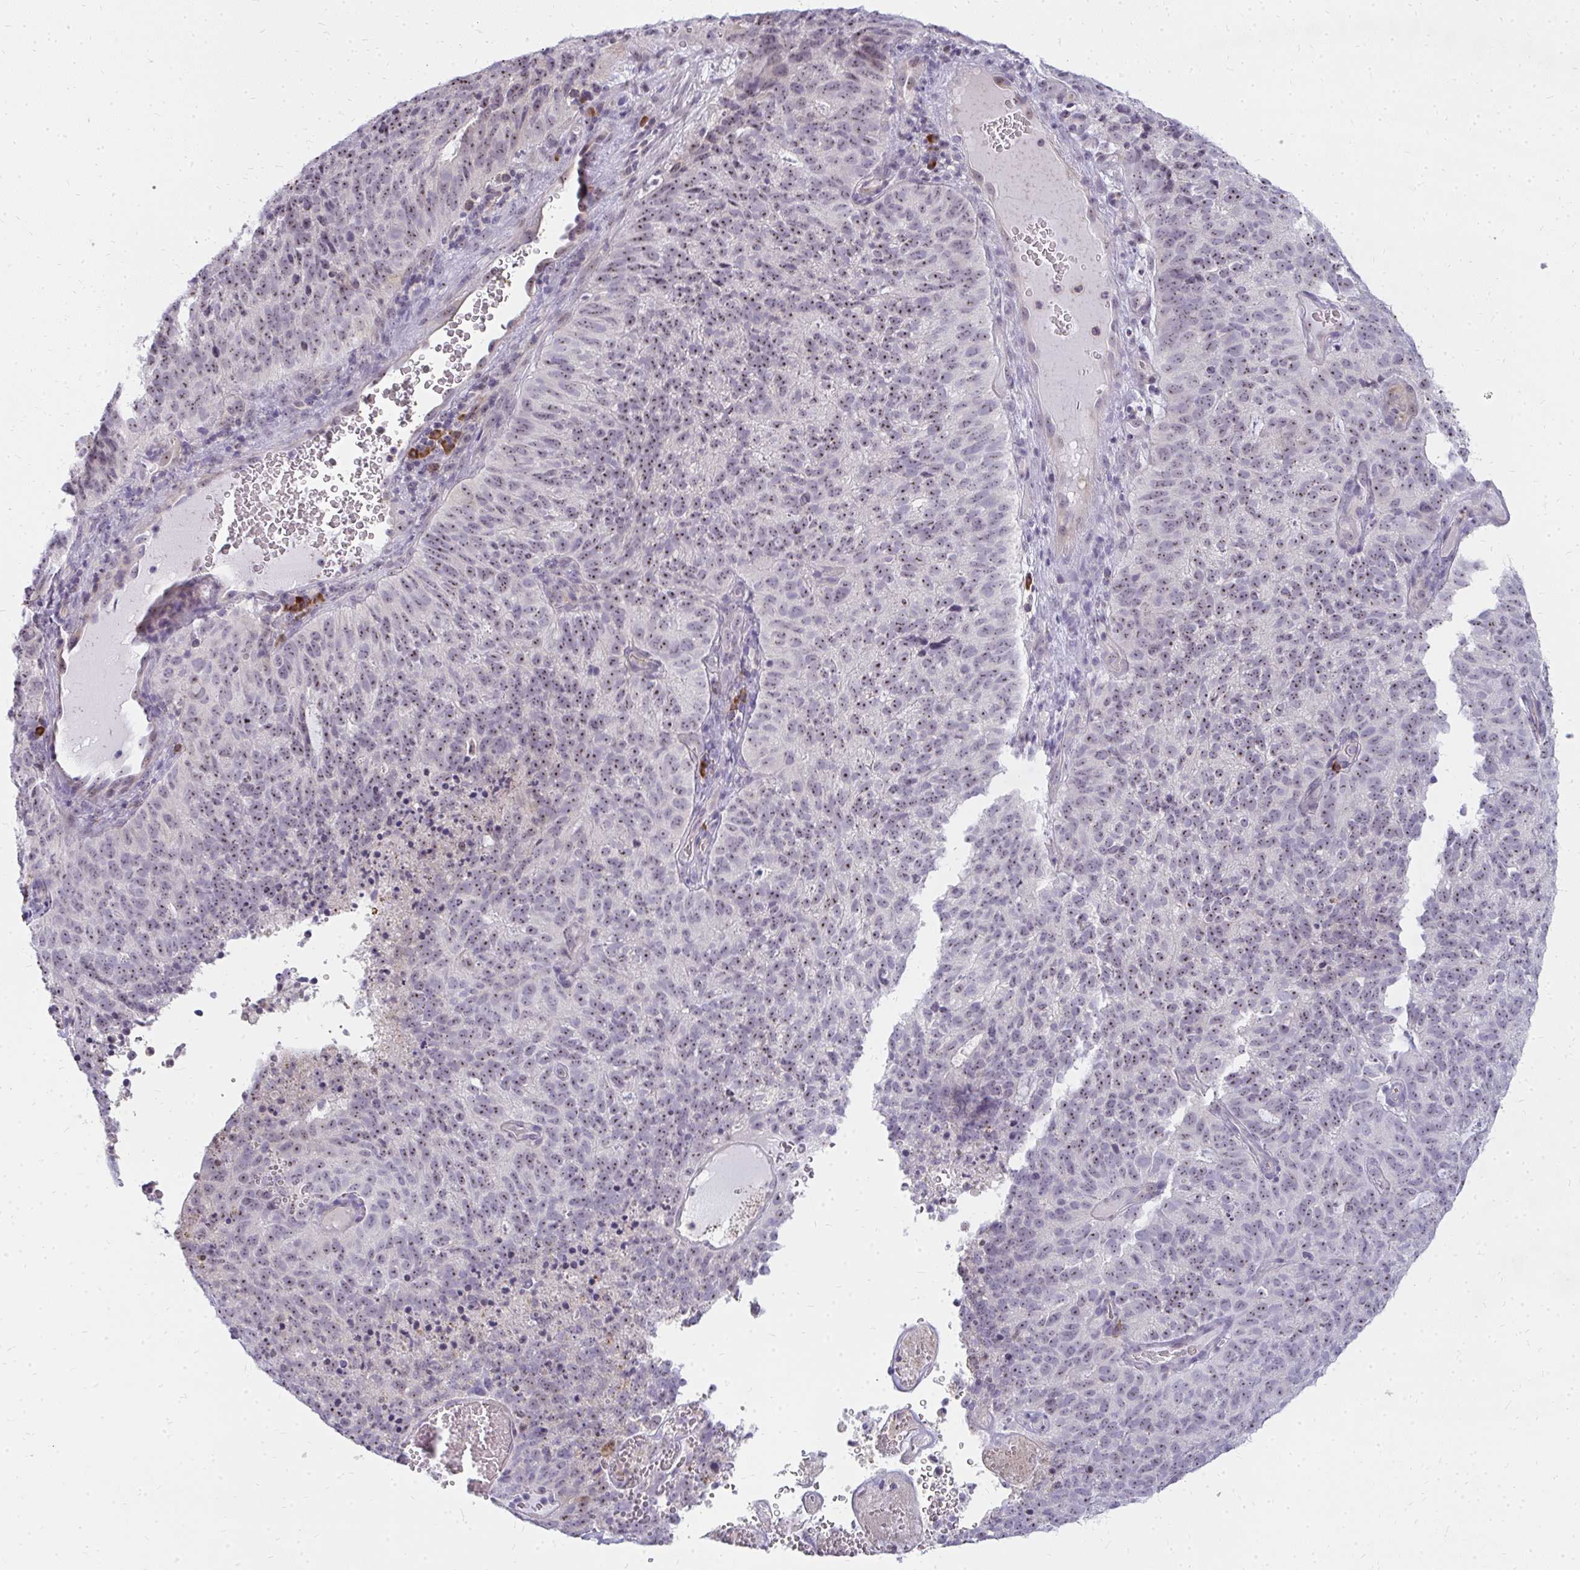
{"staining": {"intensity": "weak", "quantity": ">75%", "location": "nuclear"}, "tissue": "cervical cancer", "cell_type": "Tumor cells", "image_type": "cancer", "snomed": [{"axis": "morphology", "description": "Adenocarcinoma, NOS"}, {"axis": "topography", "description": "Cervix"}], "caption": "Tumor cells reveal low levels of weak nuclear positivity in about >75% of cells in human adenocarcinoma (cervical).", "gene": "FAM9A", "patient": {"sex": "female", "age": 38}}